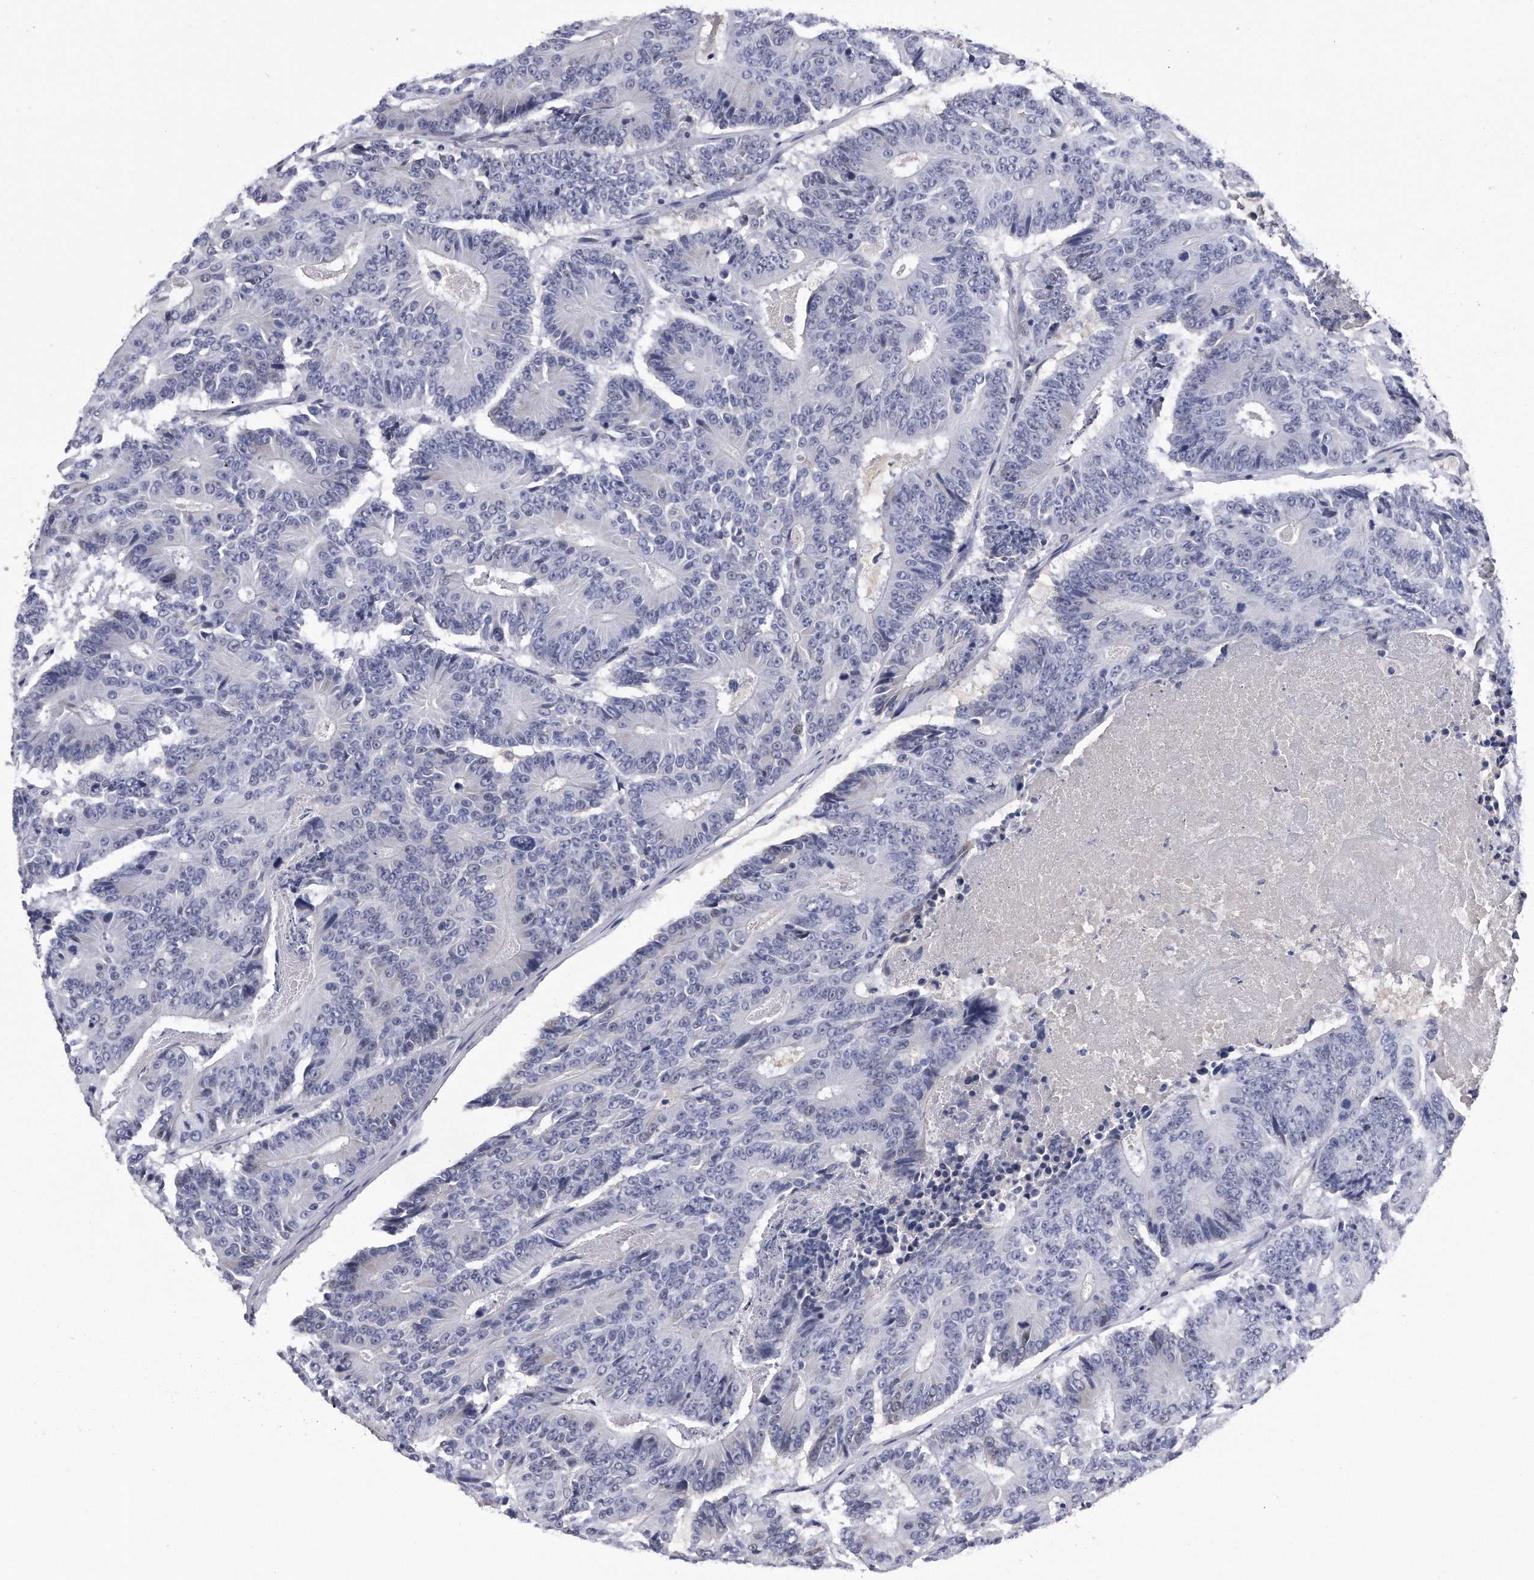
{"staining": {"intensity": "negative", "quantity": "none", "location": "none"}, "tissue": "colorectal cancer", "cell_type": "Tumor cells", "image_type": "cancer", "snomed": [{"axis": "morphology", "description": "Adenocarcinoma, NOS"}, {"axis": "topography", "description": "Colon"}], "caption": "Tumor cells are negative for protein expression in human adenocarcinoma (colorectal).", "gene": "KCTD8", "patient": {"sex": "male", "age": 83}}